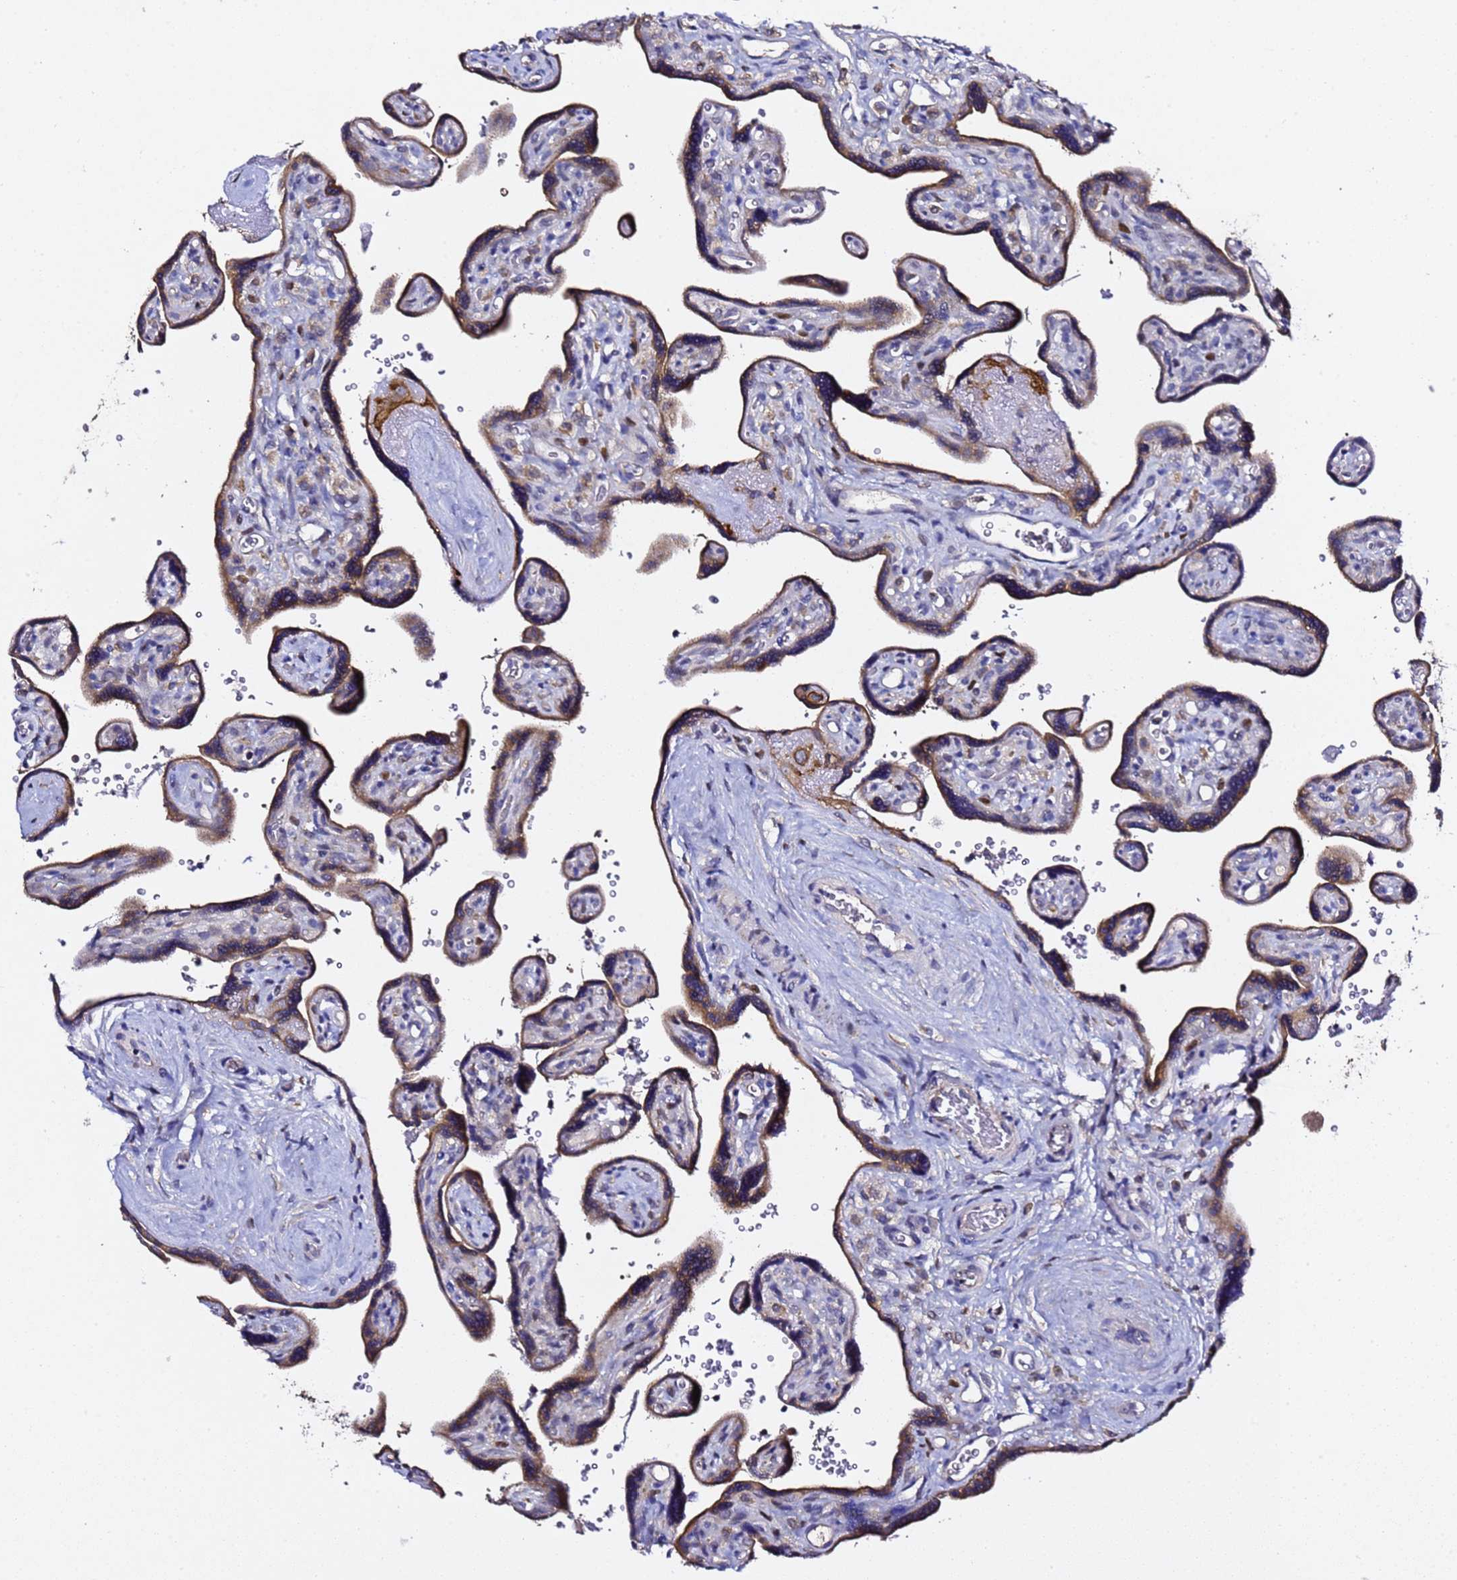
{"staining": {"intensity": "strong", "quantity": ">75%", "location": "cytoplasmic/membranous"}, "tissue": "placenta", "cell_type": "Decidual cells", "image_type": "normal", "snomed": [{"axis": "morphology", "description": "Normal tissue, NOS"}, {"axis": "topography", "description": "Placenta"}], "caption": "The histopathology image exhibits immunohistochemical staining of normal placenta. There is strong cytoplasmic/membranous positivity is identified in about >75% of decidual cells. (Stains: DAB (3,3'-diaminobenzidine) in brown, nuclei in blue, Microscopy: brightfield microscopy at high magnification).", "gene": "ALG3", "patient": {"sex": "female", "age": 39}}